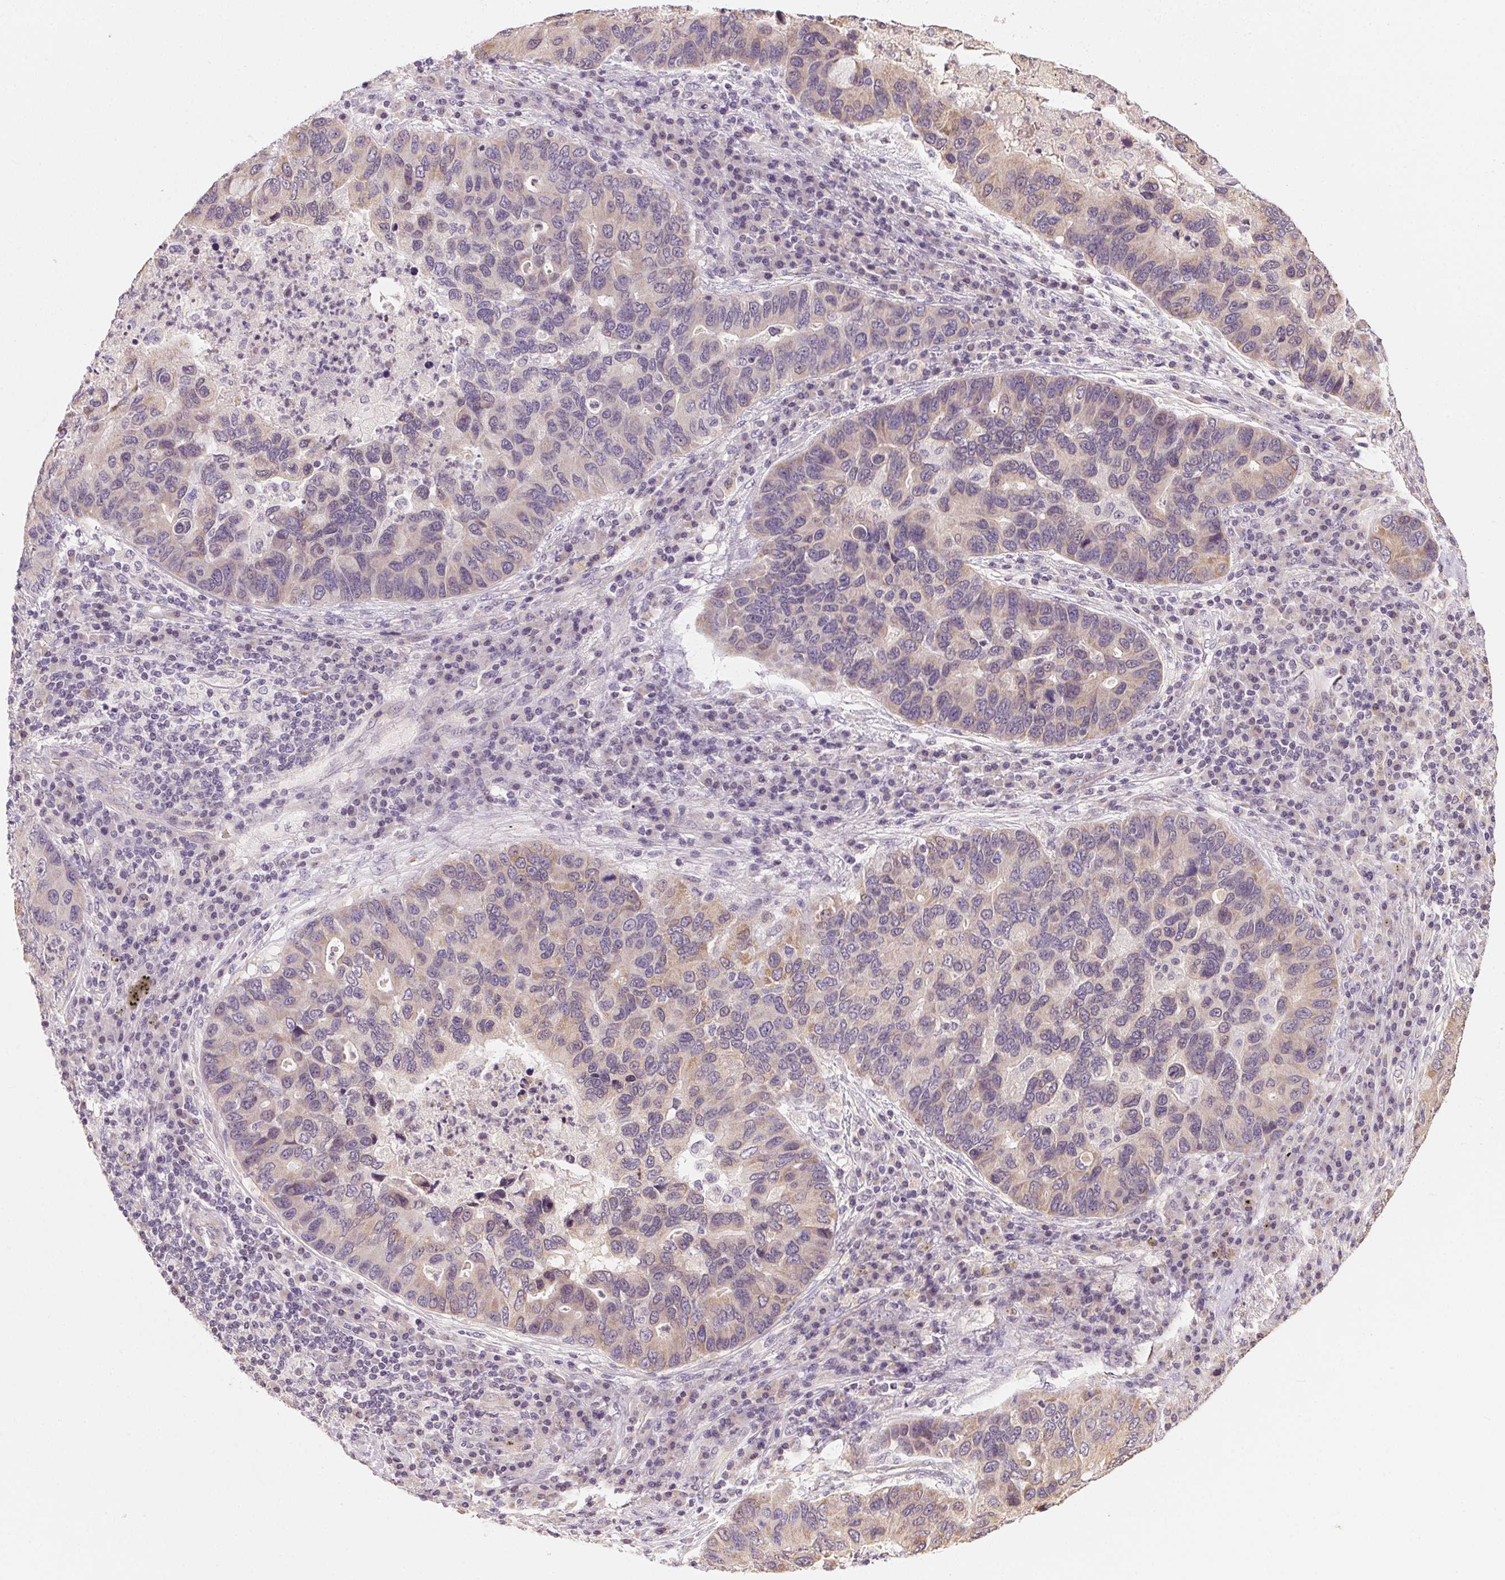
{"staining": {"intensity": "weak", "quantity": "<25%", "location": "cytoplasmic/membranous"}, "tissue": "lung cancer", "cell_type": "Tumor cells", "image_type": "cancer", "snomed": [{"axis": "morphology", "description": "Adenocarcinoma, NOS"}, {"axis": "morphology", "description": "Adenocarcinoma, metastatic, NOS"}, {"axis": "topography", "description": "Lymph node"}, {"axis": "topography", "description": "Lung"}], "caption": "Protein analysis of lung cancer (metastatic adenocarcinoma) demonstrates no significant staining in tumor cells.", "gene": "ALDH8A1", "patient": {"sex": "female", "age": 54}}